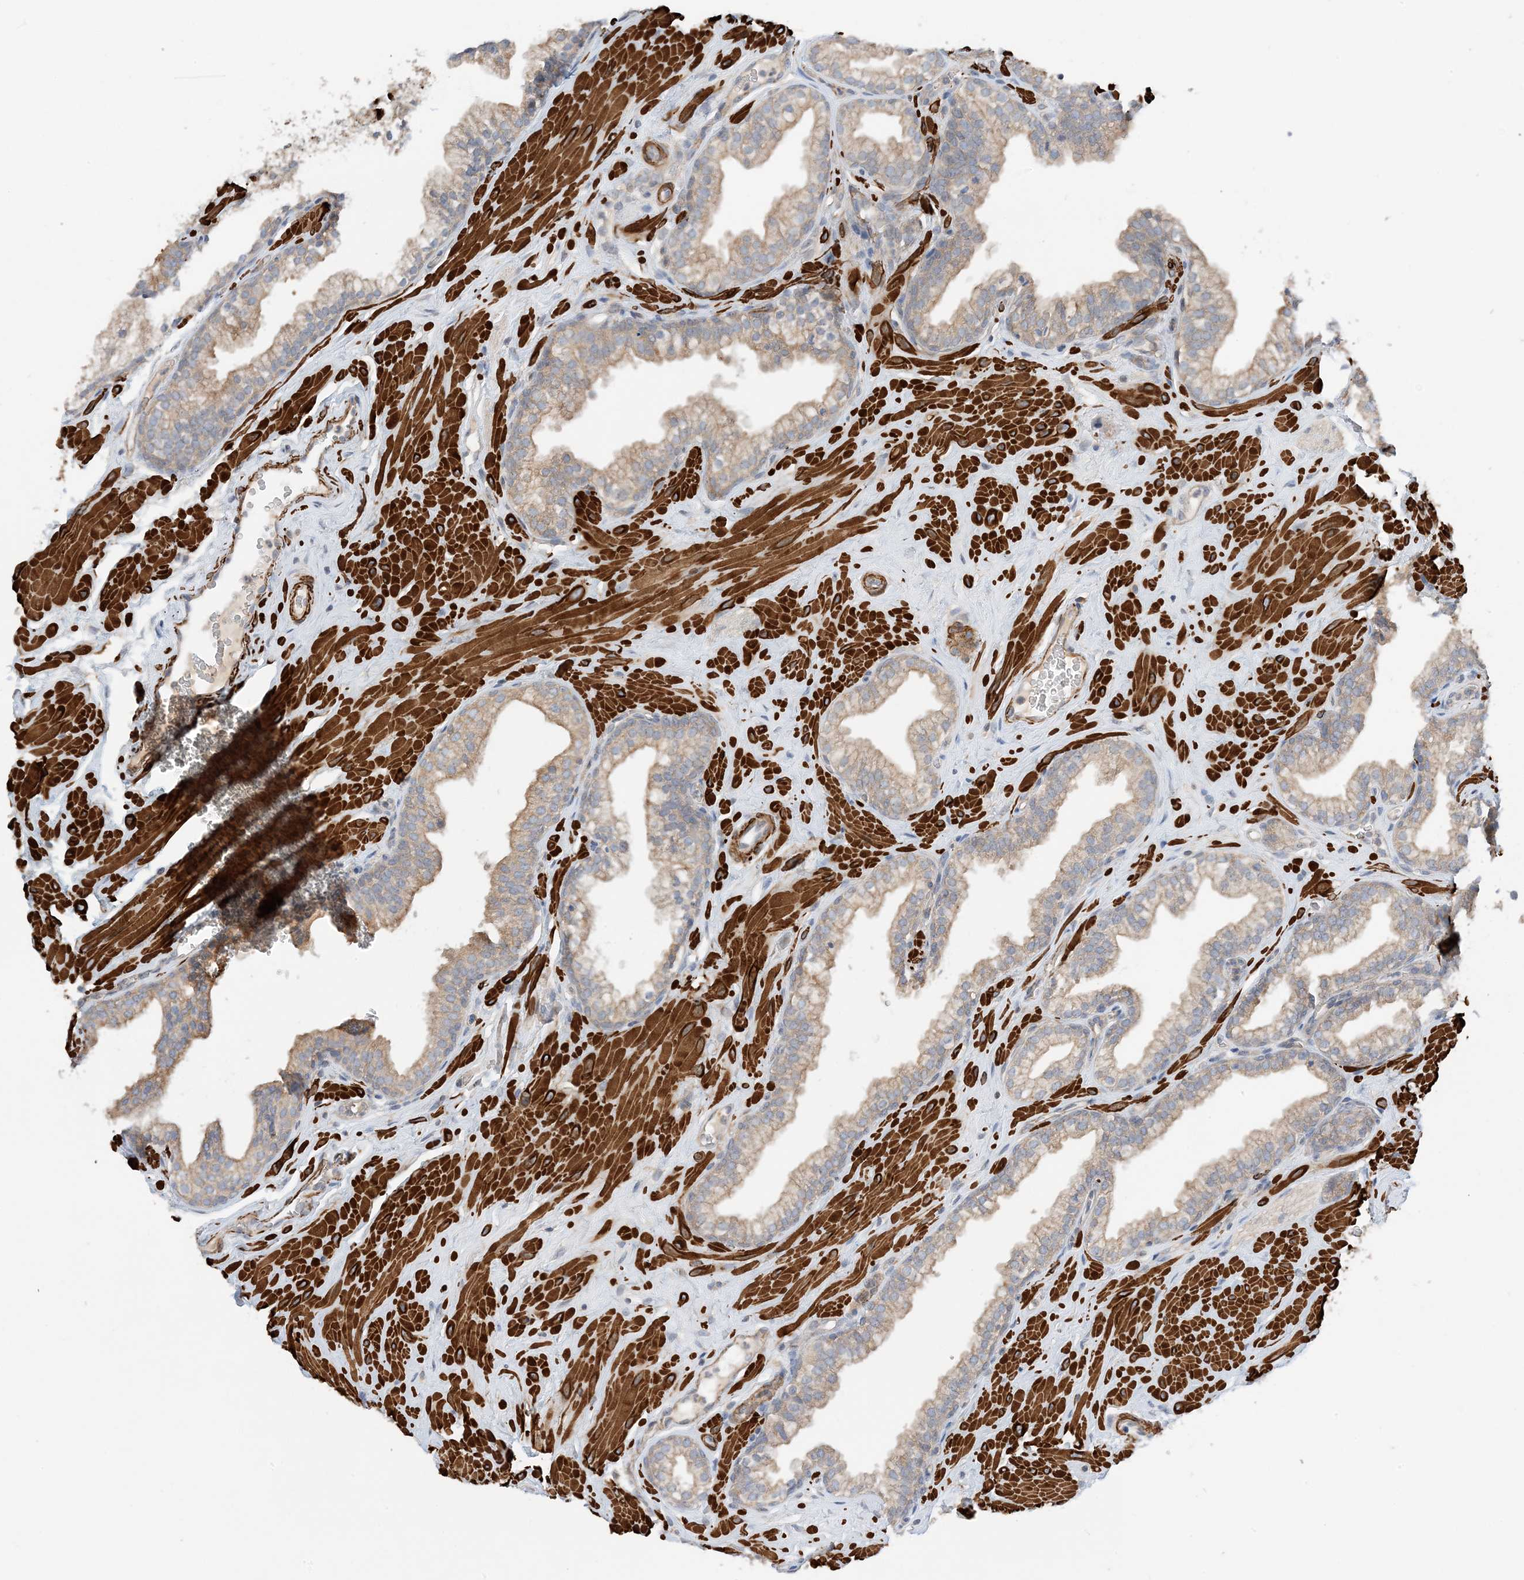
{"staining": {"intensity": "moderate", "quantity": "25%-75%", "location": "cytoplasmic/membranous"}, "tissue": "prostate", "cell_type": "Glandular cells", "image_type": "normal", "snomed": [{"axis": "morphology", "description": "Normal tissue, NOS"}, {"axis": "morphology", "description": "Urothelial carcinoma, Low grade"}, {"axis": "topography", "description": "Urinary bladder"}, {"axis": "topography", "description": "Prostate"}], "caption": "Immunohistochemical staining of unremarkable human prostate demonstrates moderate cytoplasmic/membranous protein expression in approximately 25%-75% of glandular cells. (DAB (3,3'-diaminobenzidine) IHC, brown staining for protein, blue staining for nuclei).", "gene": "KIFBP", "patient": {"sex": "male", "age": 60}}